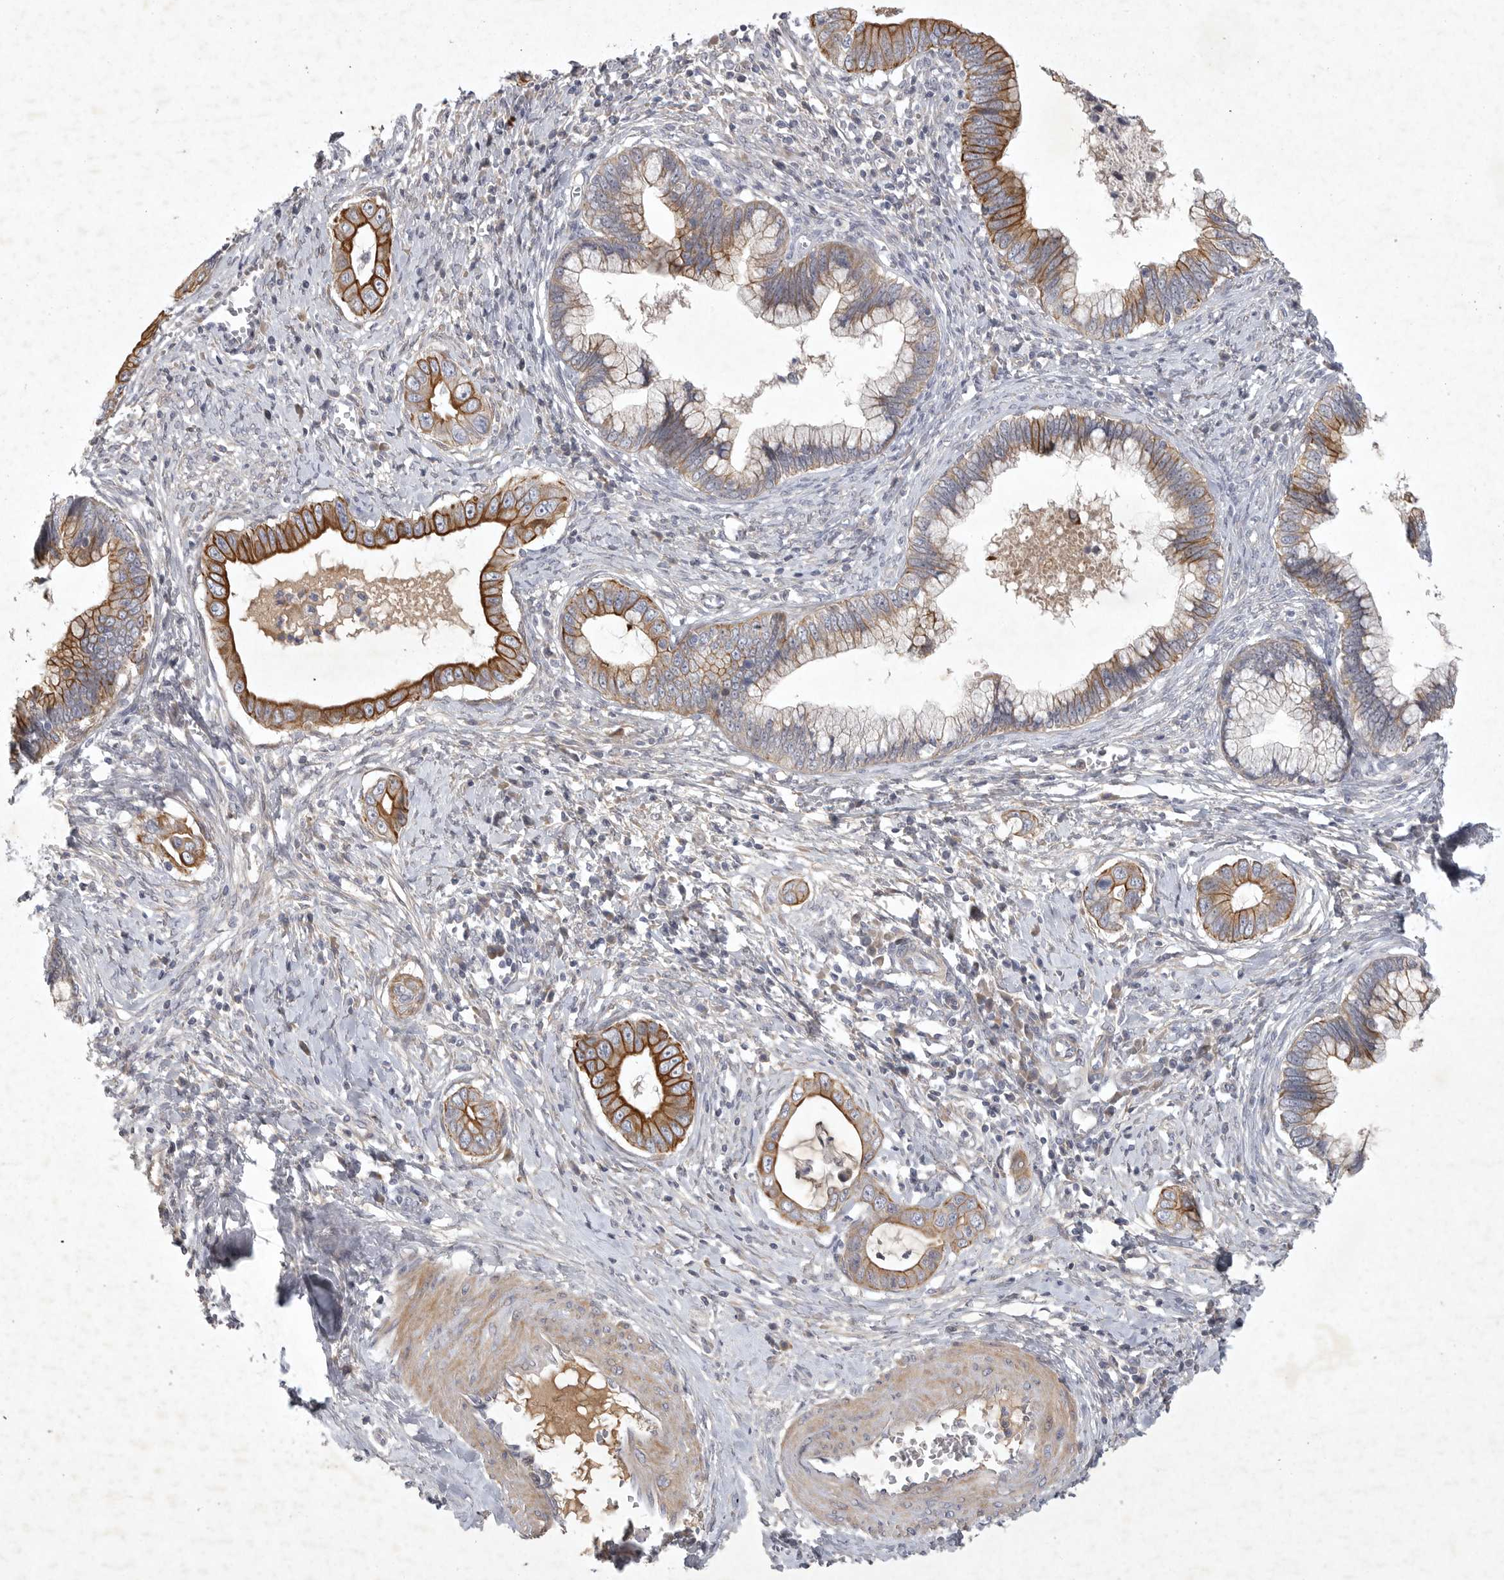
{"staining": {"intensity": "strong", "quantity": "25%-75%", "location": "cytoplasmic/membranous"}, "tissue": "cervical cancer", "cell_type": "Tumor cells", "image_type": "cancer", "snomed": [{"axis": "morphology", "description": "Adenocarcinoma, NOS"}, {"axis": "topography", "description": "Cervix"}], "caption": "Cervical adenocarcinoma stained with DAB (3,3'-diaminobenzidine) immunohistochemistry demonstrates high levels of strong cytoplasmic/membranous staining in approximately 25%-75% of tumor cells.", "gene": "BZW2", "patient": {"sex": "female", "age": 44}}